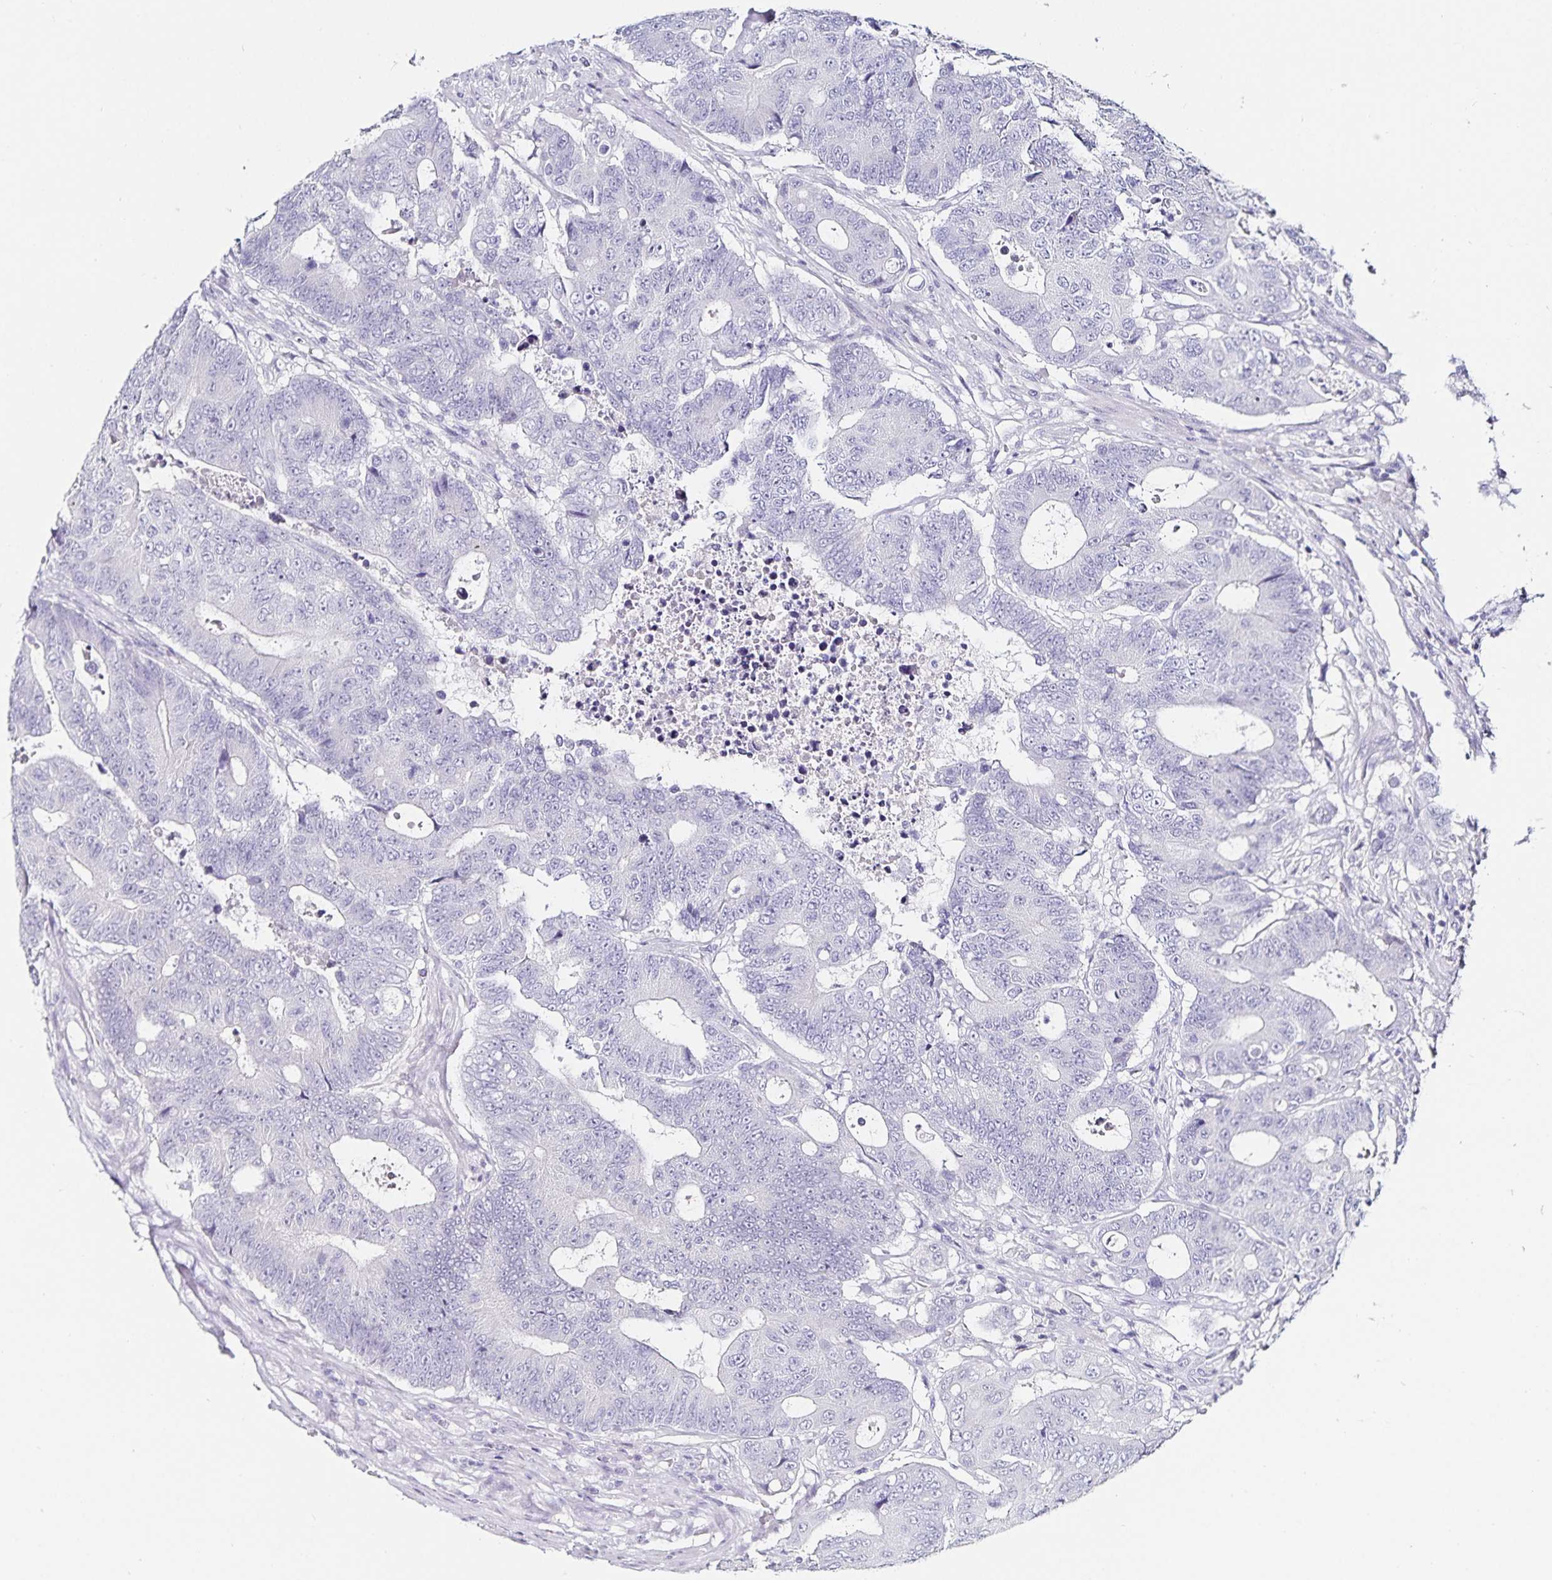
{"staining": {"intensity": "negative", "quantity": "none", "location": "none"}, "tissue": "colorectal cancer", "cell_type": "Tumor cells", "image_type": "cancer", "snomed": [{"axis": "morphology", "description": "Adenocarcinoma, NOS"}, {"axis": "topography", "description": "Colon"}], "caption": "Photomicrograph shows no protein staining in tumor cells of adenocarcinoma (colorectal) tissue. Nuclei are stained in blue.", "gene": "TSPAN7", "patient": {"sex": "female", "age": 48}}